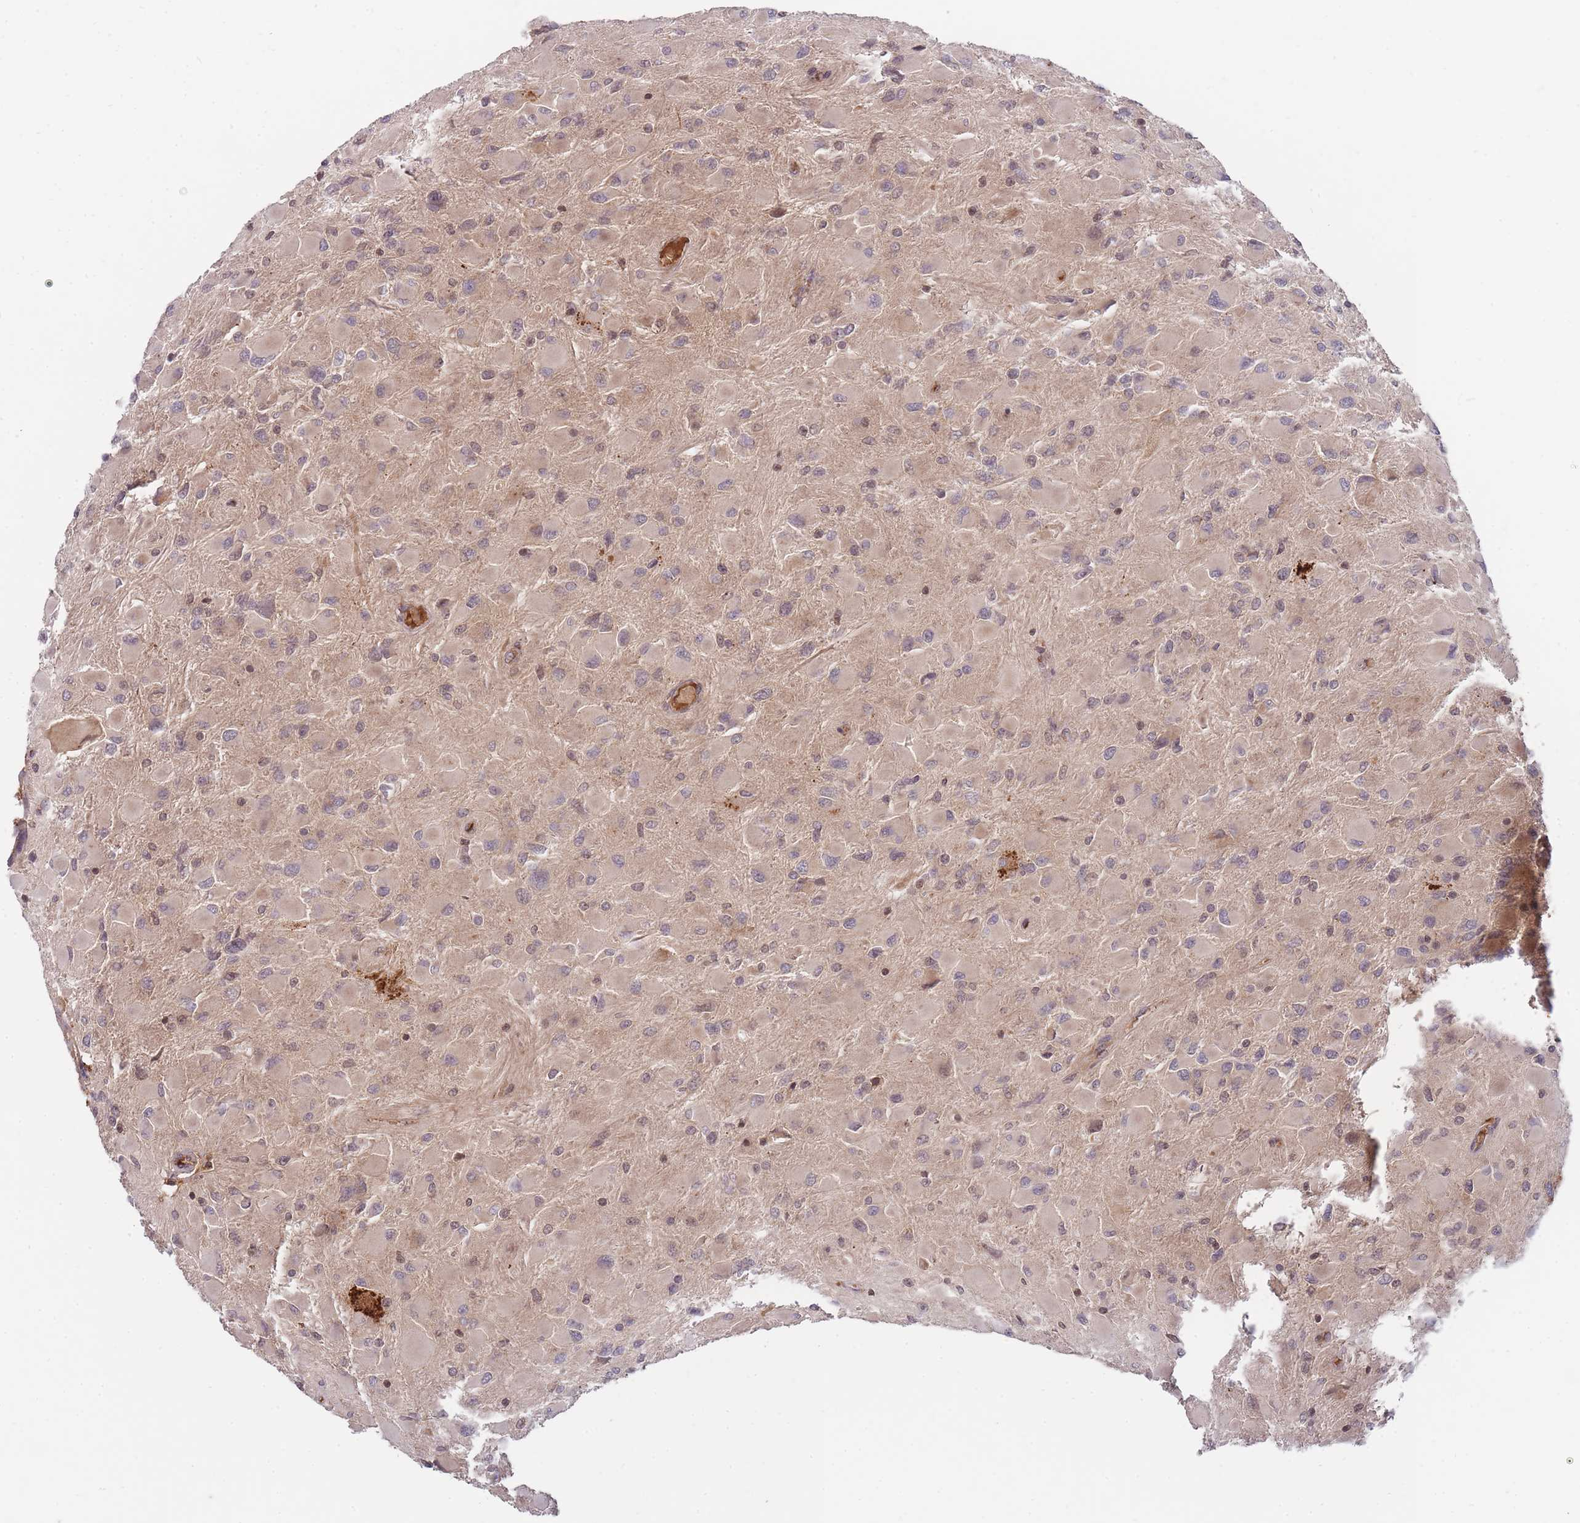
{"staining": {"intensity": "weak", "quantity": ">75%", "location": "cytoplasmic/membranous"}, "tissue": "glioma", "cell_type": "Tumor cells", "image_type": "cancer", "snomed": [{"axis": "morphology", "description": "Glioma, malignant, High grade"}, {"axis": "topography", "description": "Cerebral cortex"}], "caption": "Brown immunohistochemical staining in glioma reveals weak cytoplasmic/membranous positivity in about >75% of tumor cells. (Brightfield microscopy of DAB IHC at high magnification).", "gene": "RALGDS", "patient": {"sex": "female", "age": 36}}